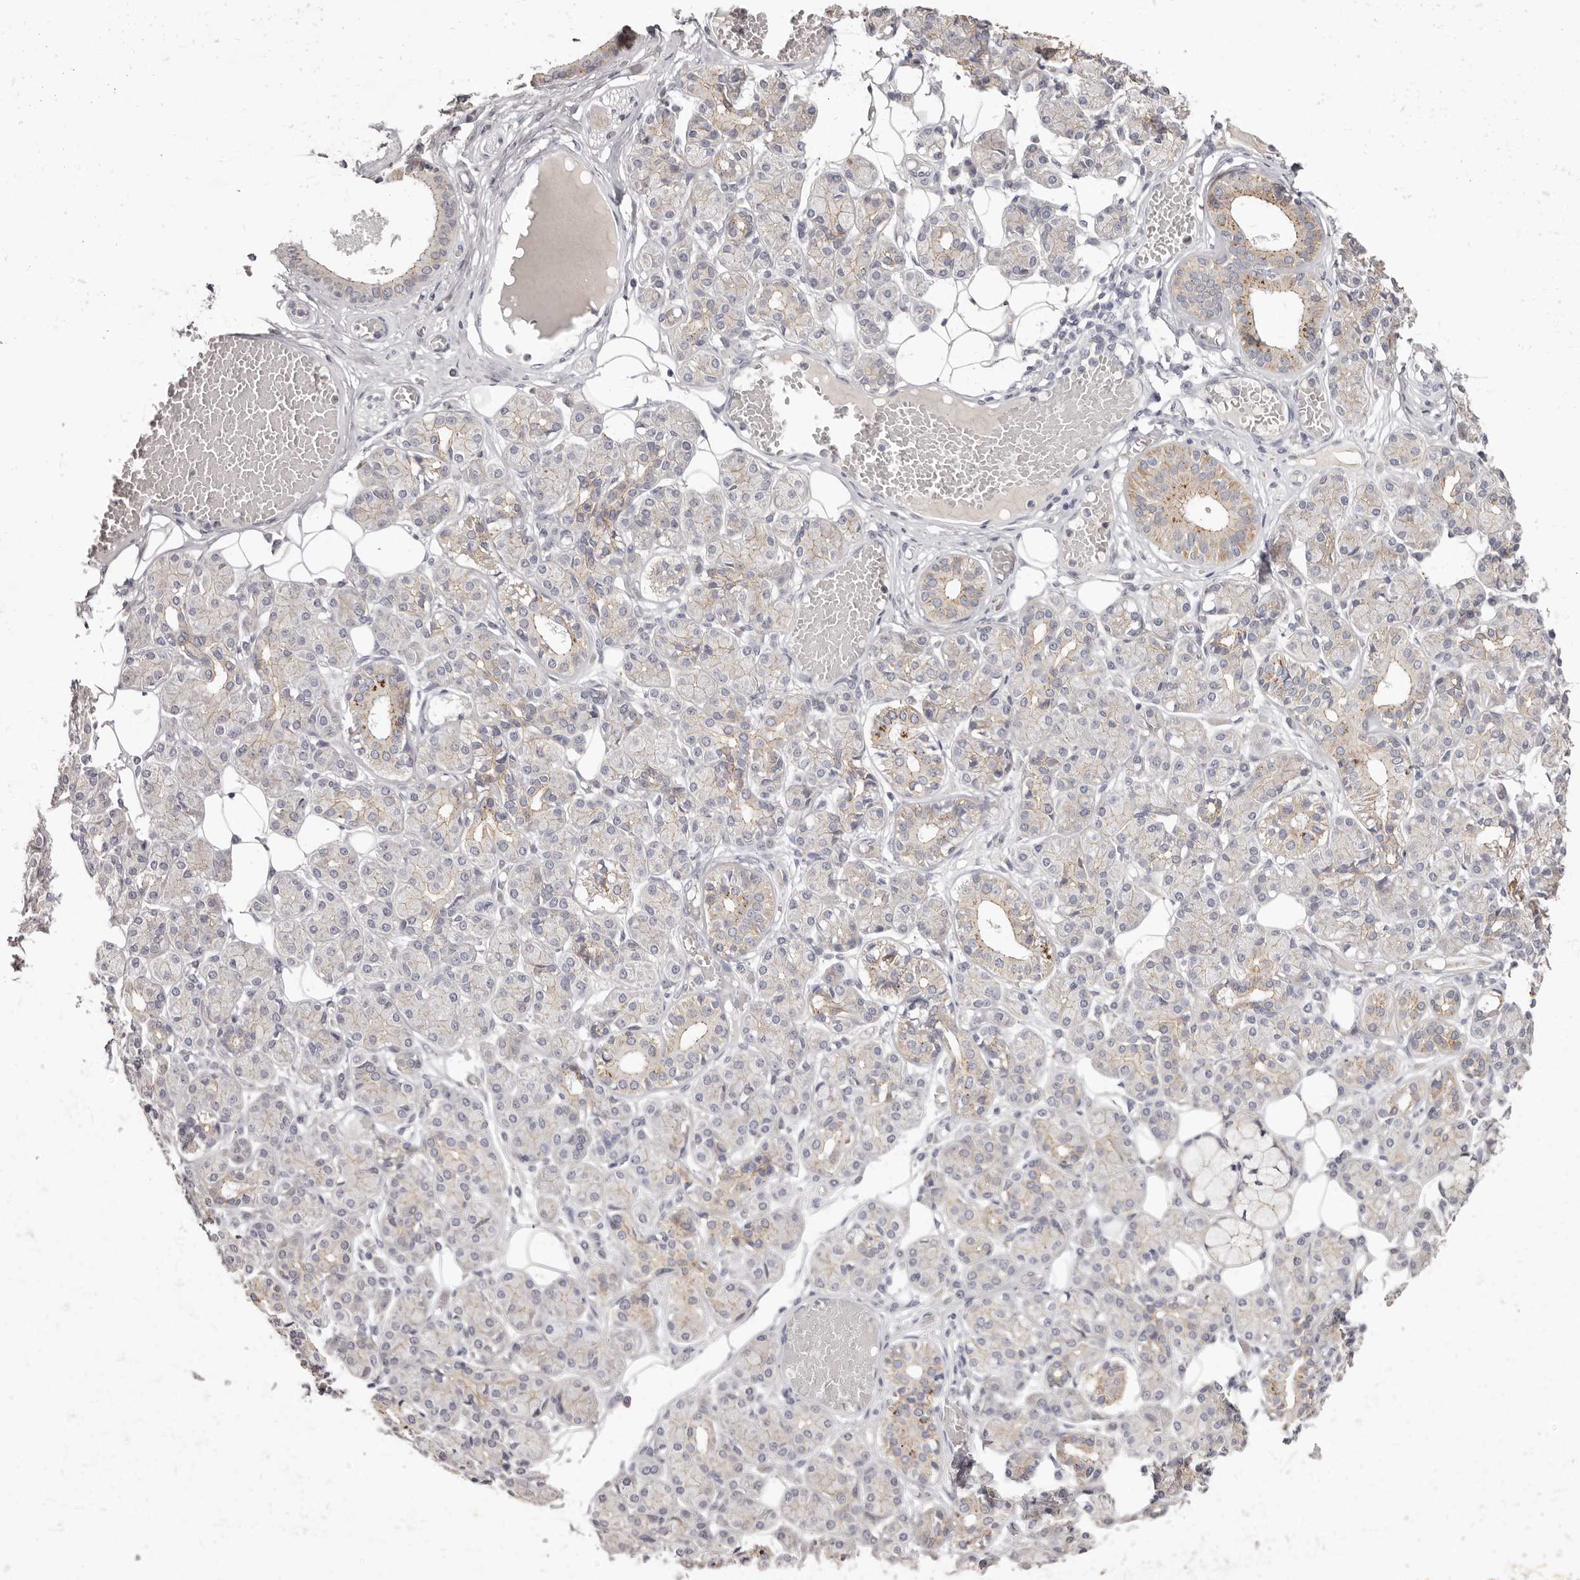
{"staining": {"intensity": "weak", "quantity": "<25%", "location": "cytoplasmic/membranous"}, "tissue": "salivary gland", "cell_type": "Glandular cells", "image_type": "normal", "snomed": [{"axis": "morphology", "description": "Normal tissue, NOS"}, {"axis": "topography", "description": "Salivary gland"}], "caption": "Salivary gland was stained to show a protein in brown. There is no significant expression in glandular cells. (DAB IHC with hematoxylin counter stain).", "gene": "PCDHB6", "patient": {"sex": "male", "age": 63}}